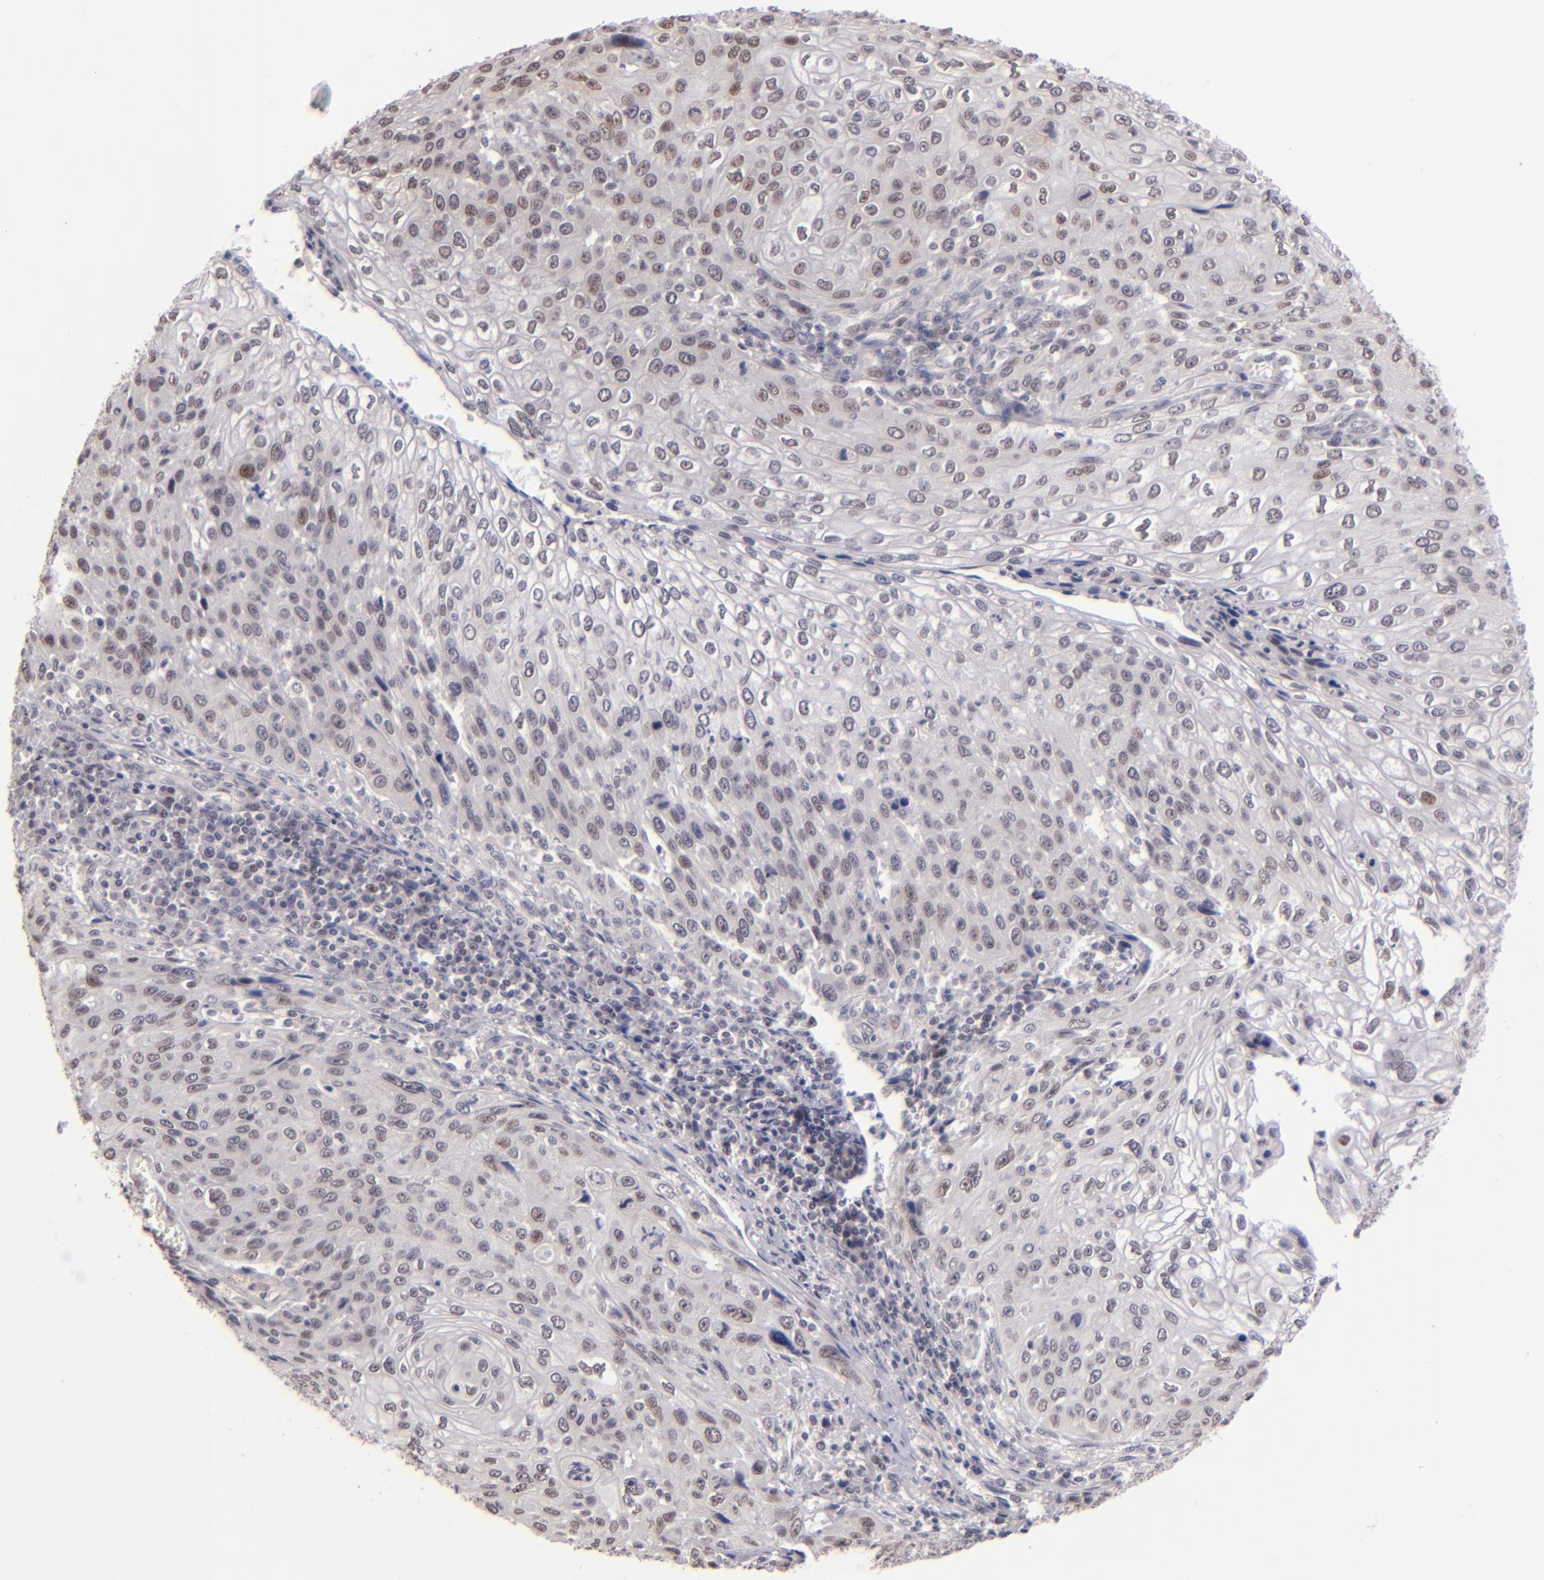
{"staining": {"intensity": "weak", "quantity": "<25%", "location": "nuclear"}, "tissue": "cervical cancer", "cell_type": "Tumor cells", "image_type": "cancer", "snomed": [{"axis": "morphology", "description": "Squamous cell carcinoma, NOS"}, {"axis": "topography", "description": "Cervix"}], "caption": "Tumor cells are negative for protein expression in human cervical cancer (squamous cell carcinoma).", "gene": "RARB", "patient": {"sex": "female", "age": 32}}